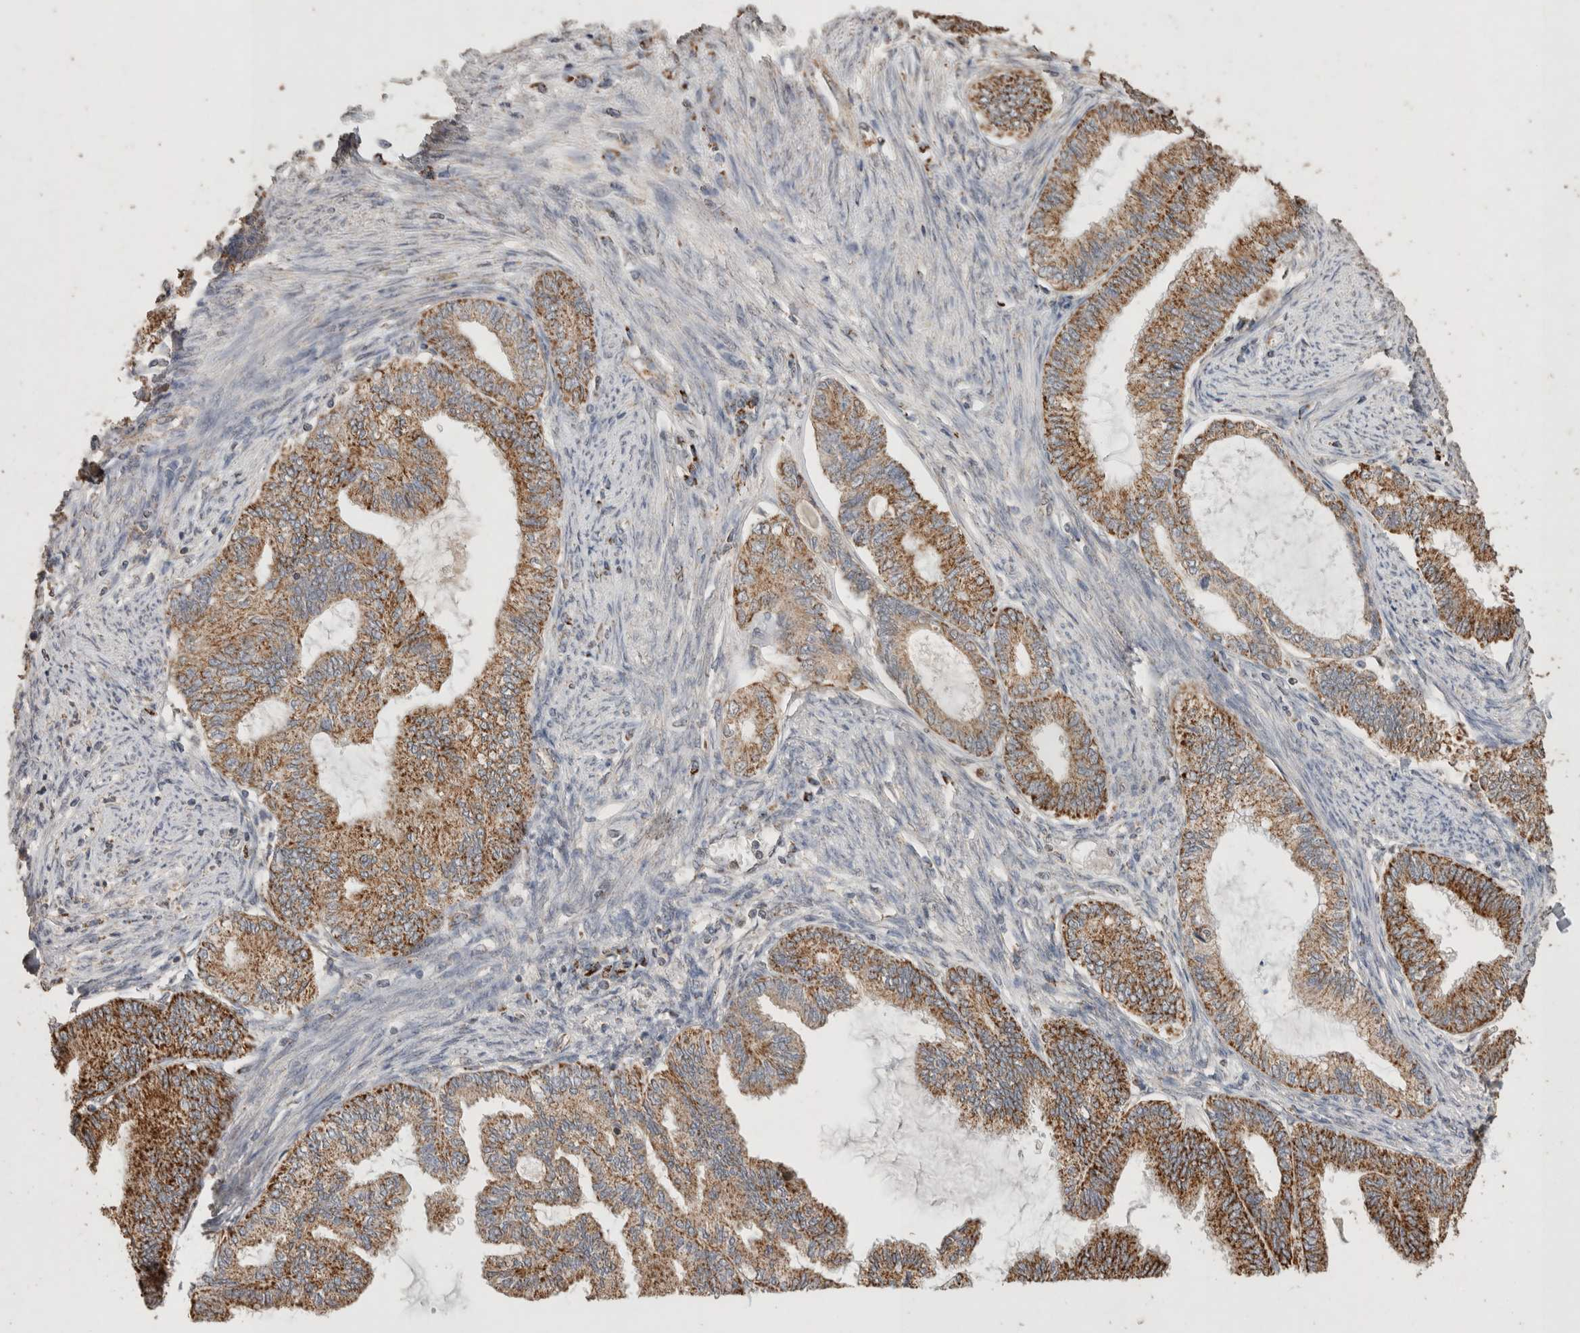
{"staining": {"intensity": "moderate", "quantity": ">75%", "location": "cytoplasmic/membranous"}, "tissue": "endometrial cancer", "cell_type": "Tumor cells", "image_type": "cancer", "snomed": [{"axis": "morphology", "description": "Adenocarcinoma, NOS"}, {"axis": "topography", "description": "Endometrium"}], "caption": "Adenocarcinoma (endometrial) tissue reveals moderate cytoplasmic/membranous staining in approximately >75% of tumor cells", "gene": "ACADM", "patient": {"sex": "female", "age": 86}}